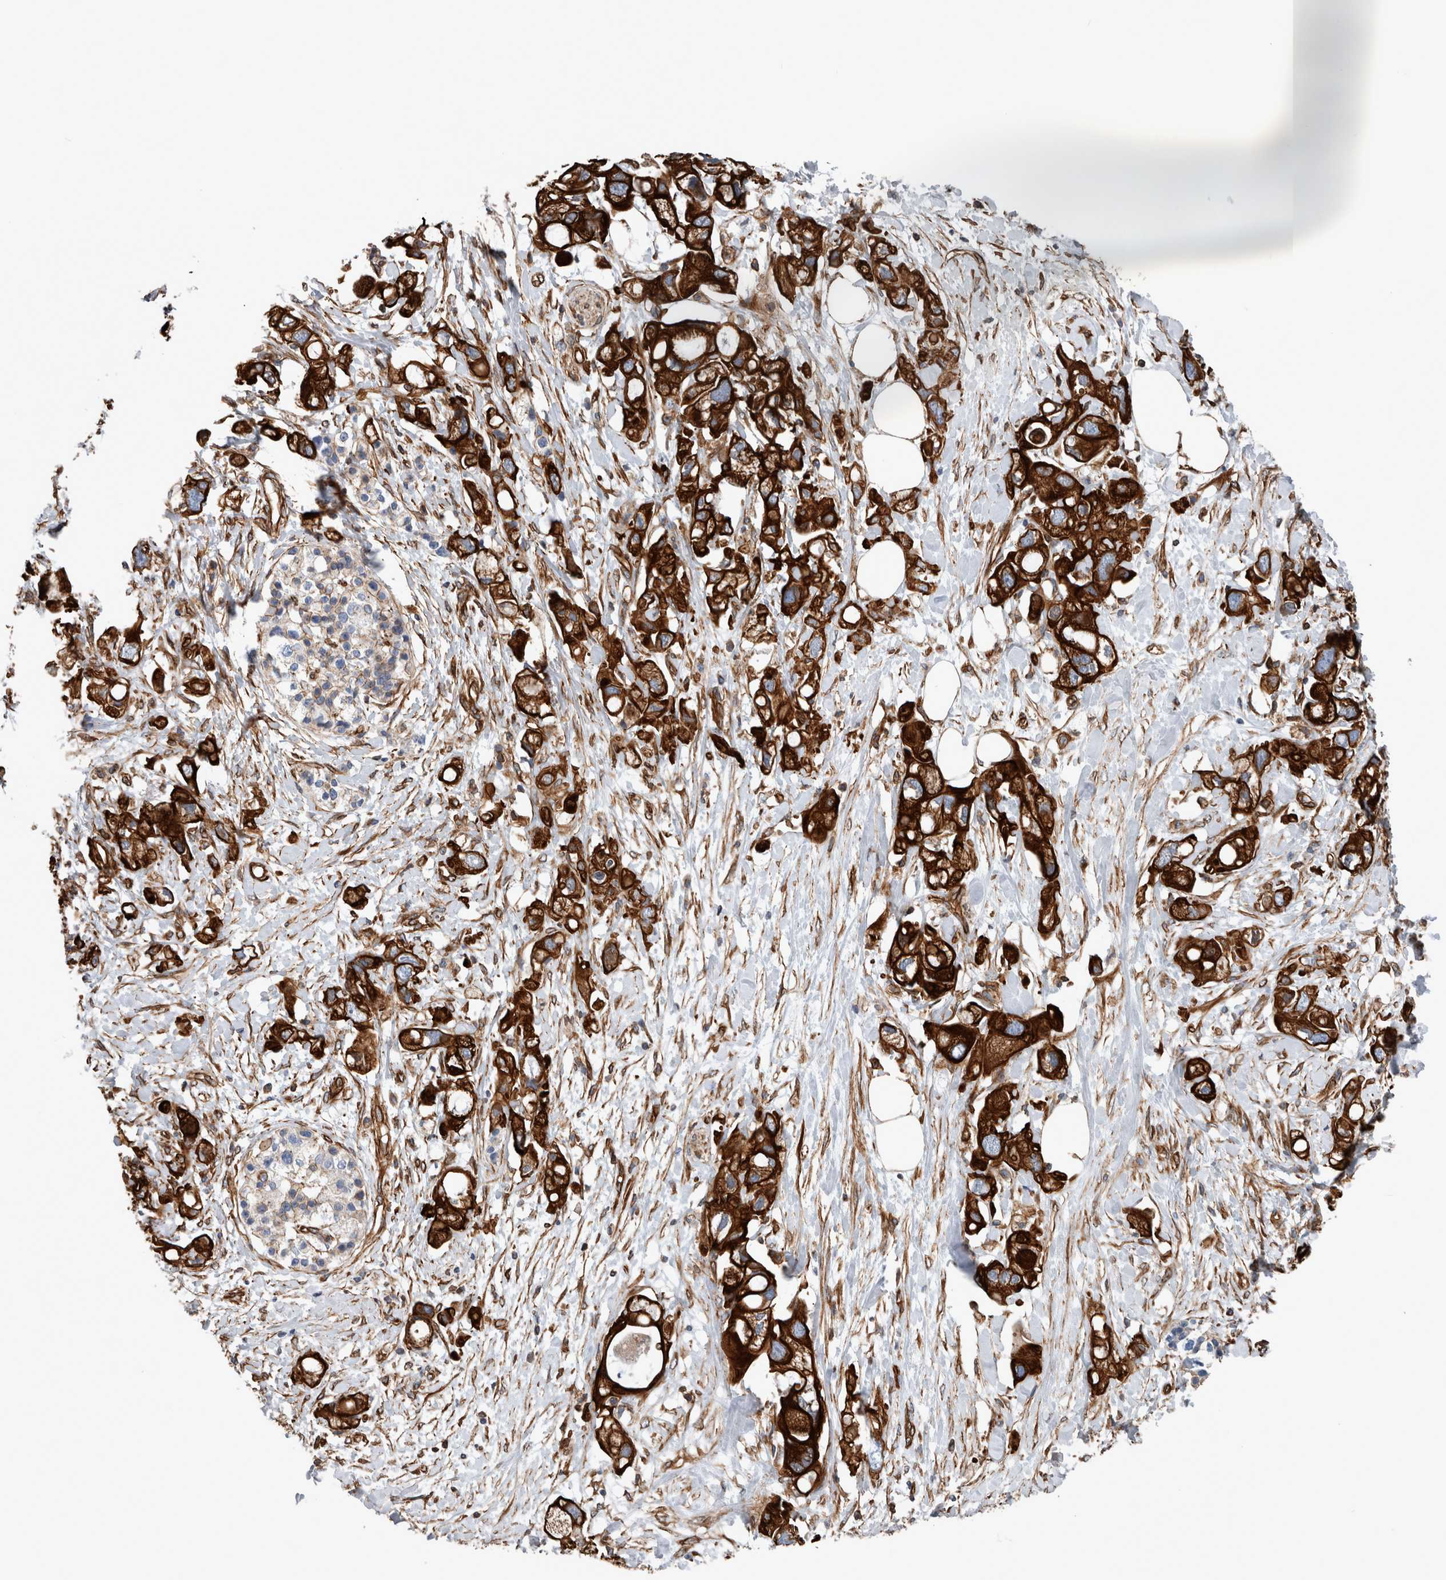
{"staining": {"intensity": "strong", "quantity": ">75%", "location": "cytoplasmic/membranous"}, "tissue": "pancreatic cancer", "cell_type": "Tumor cells", "image_type": "cancer", "snomed": [{"axis": "morphology", "description": "Adenocarcinoma, NOS"}, {"axis": "topography", "description": "Pancreas"}], "caption": "A photomicrograph of human pancreatic cancer stained for a protein shows strong cytoplasmic/membranous brown staining in tumor cells. (Brightfield microscopy of DAB IHC at high magnification).", "gene": "PLEC", "patient": {"sex": "female", "age": 56}}